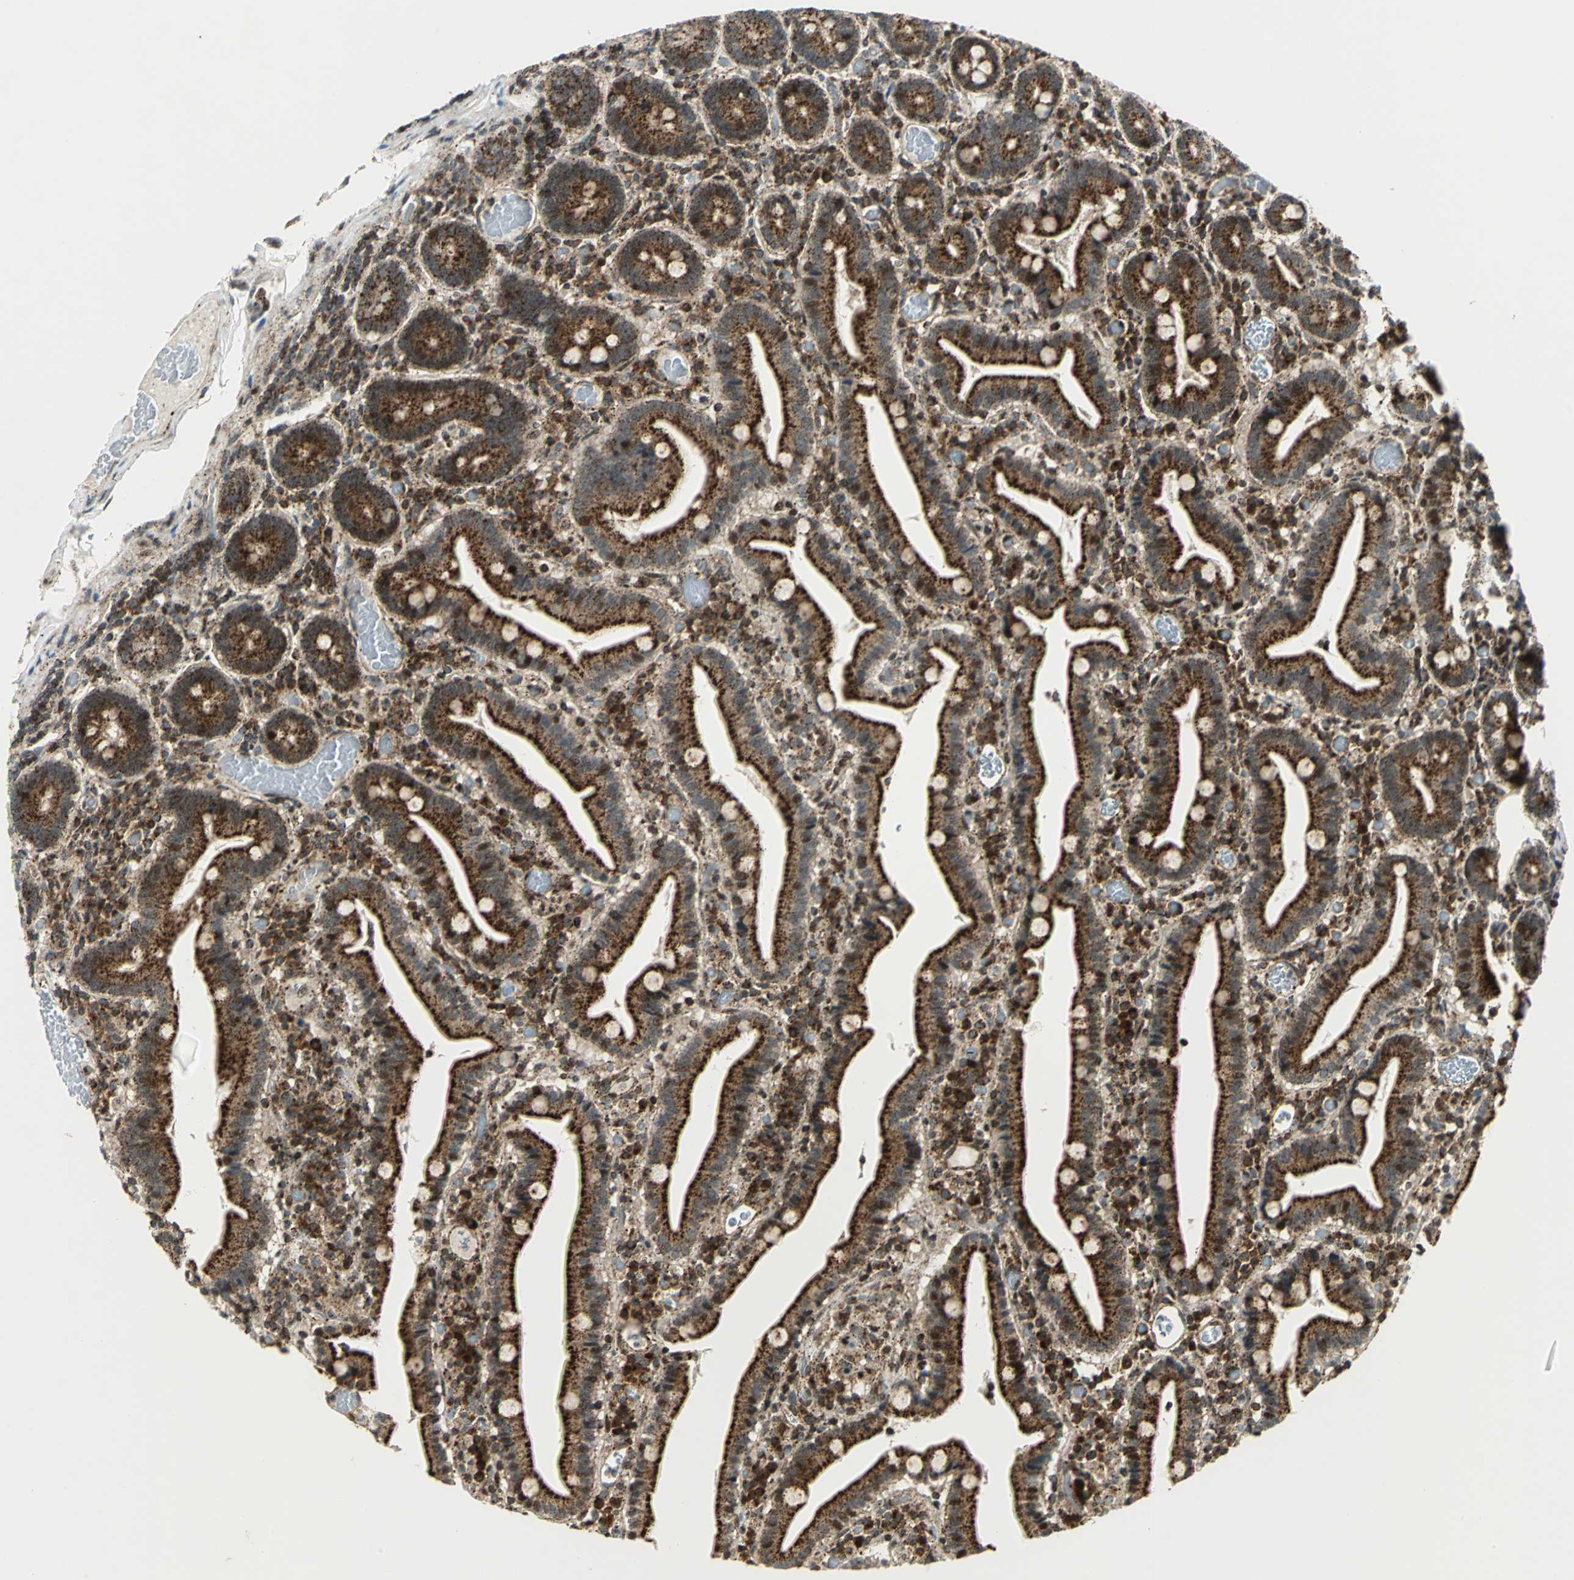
{"staining": {"intensity": "strong", "quantity": ">75%", "location": "cytoplasmic/membranous"}, "tissue": "duodenum", "cell_type": "Glandular cells", "image_type": "normal", "snomed": [{"axis": "morphology", "description": "Normal tissue, NOS"}, {"axis": "topography", "description": "Duodenum"}], "caption": "Immunohistochemistry (IHC) photomicrograph of normal duodenum stained for a protein (brown), which exhibits high levels of strong cytoplasmic/membranous expression in about >75% of glandular cells.", "gene": "ATP6V1A", "patient": {"sex": "female", "age": 53}}